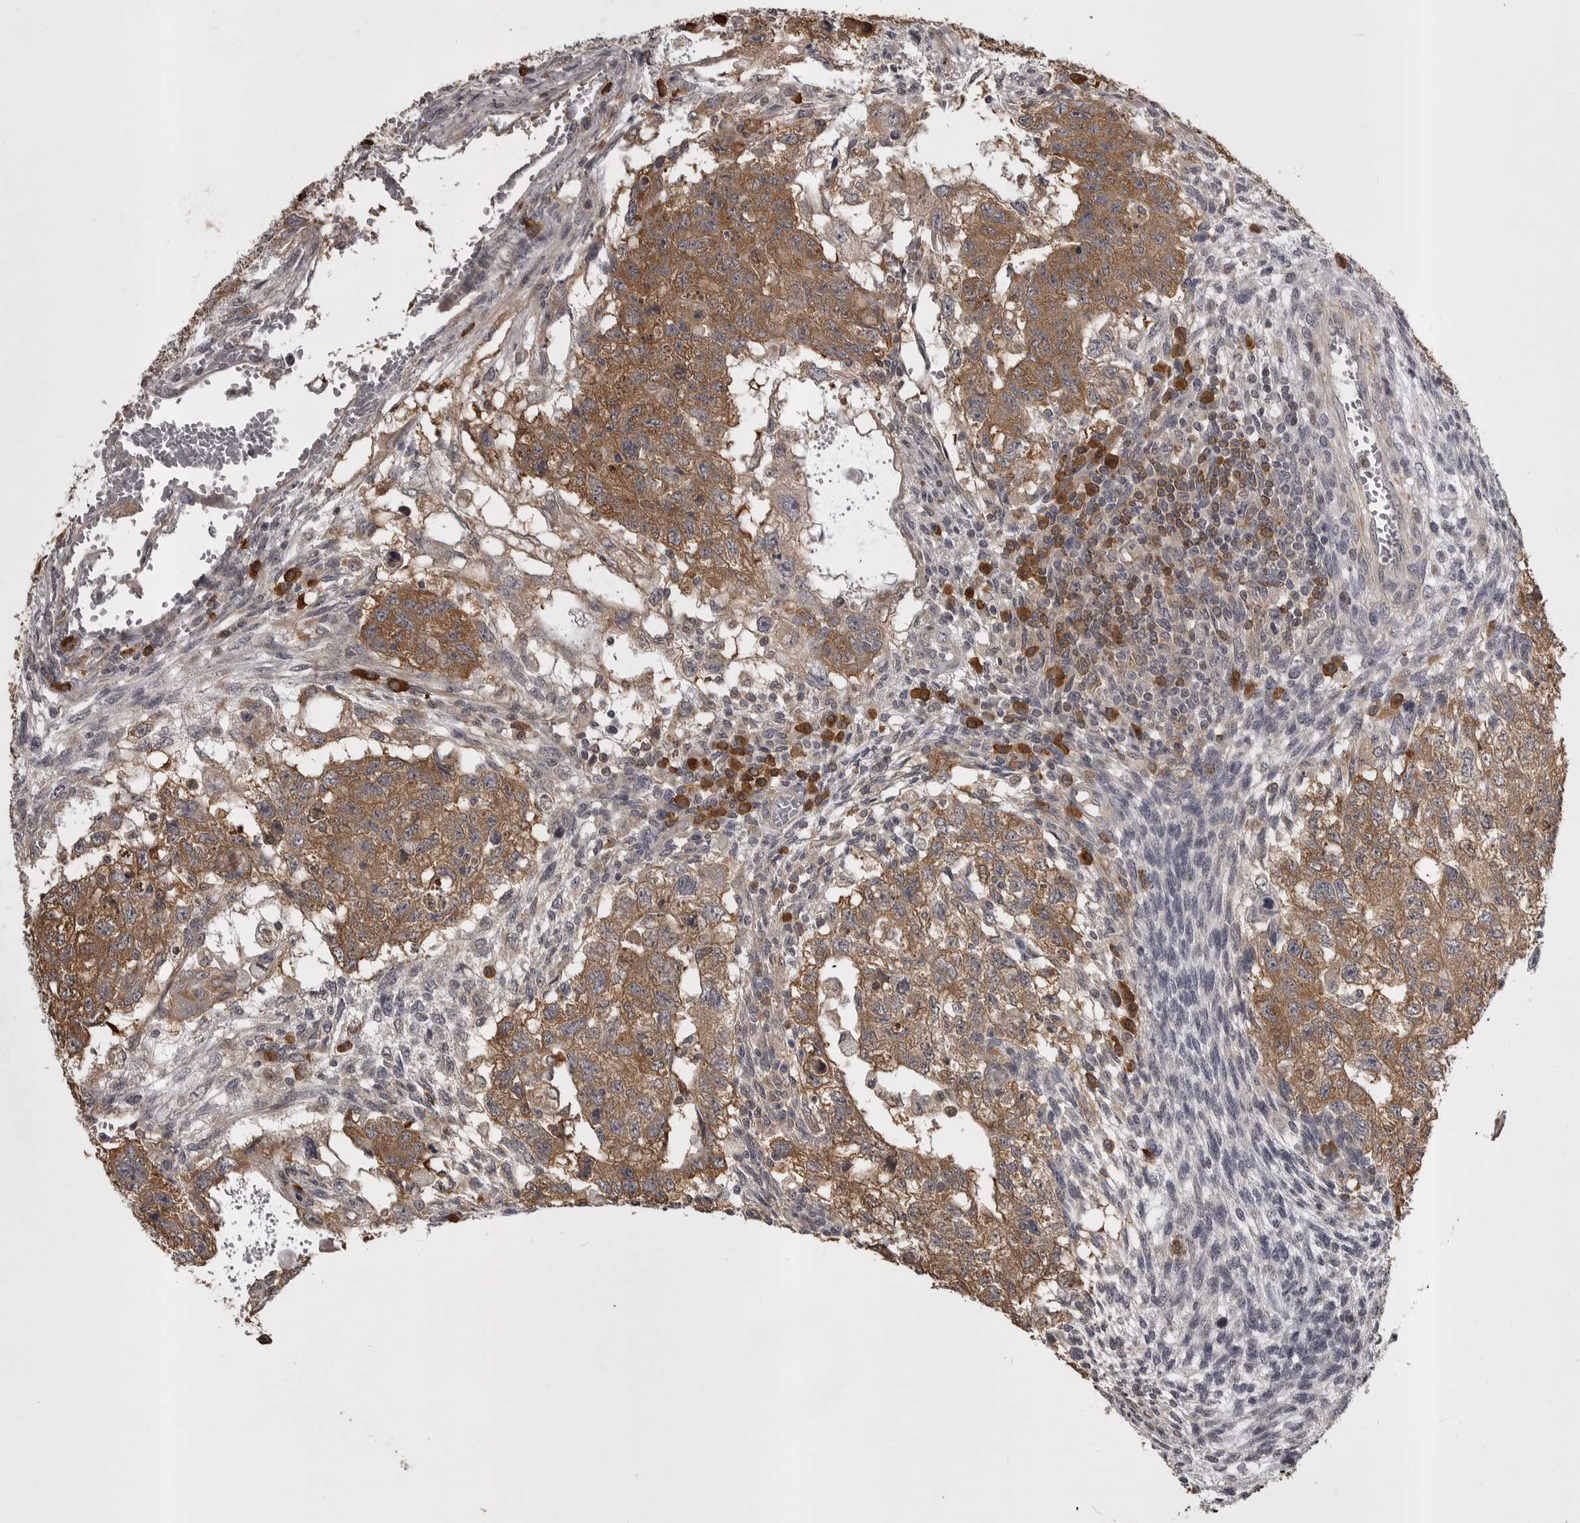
{"staining": {"intensity": "moderate", "quantity": ">75%", "location": "cytoplasmic/membranous"}, "tissue": "testis cancer", "cell_type": "Tumor cells", "image_type": "cancer", "snomed": [{"axis": "morphology", "description": "Normal tissue, NOS"}, {"axis": "morphology", "description": "Carcinoma, Embryonal, NOS"}, {"axis": "topography", "description": "Testis"}], "caption": "Testis embryonal carcinoma stained for a protein exhibits moderate cytoplasmic/membranous positivity in tumor cells.", "gene": "SNX16", "patient": {"sex": "male", "age": 36}}